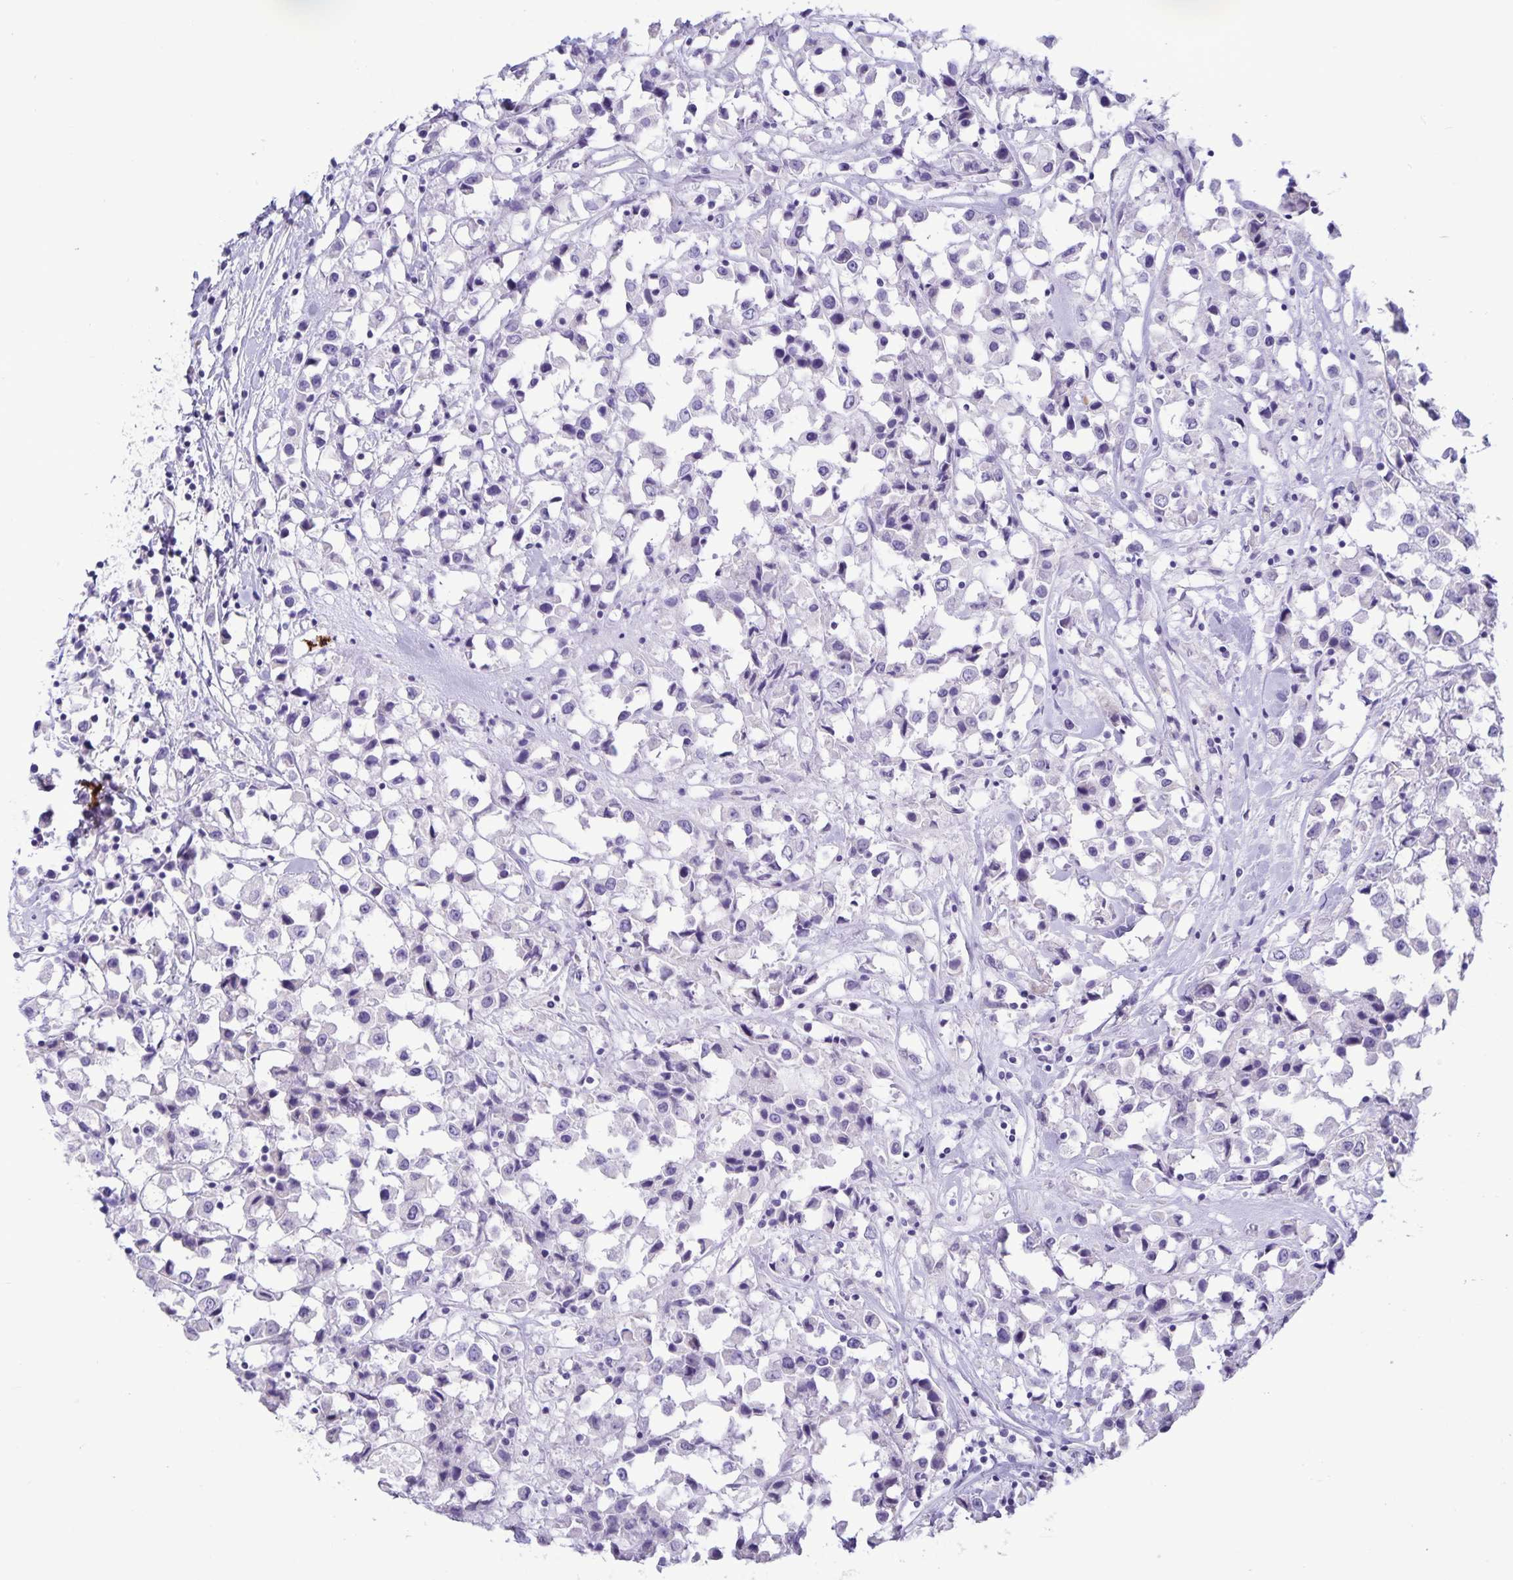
{"staining": {"intensity": "negative", "quantity": "none", "location": "none"}, "tissue": "breast cancer", "cell_type": "Tumor cells", "image_type": "cancer", "snomed": [{"axis": "morphology", "description": "Duct carcinoma"}, {"axis": "topography", "description": "Breast"}], "caption": "Tumor cells are negative for brown protein staining in breast infiltrating ductal carcinoma.", "gene": "IBTK", "patient": {"sex": "female", "age": 61}}